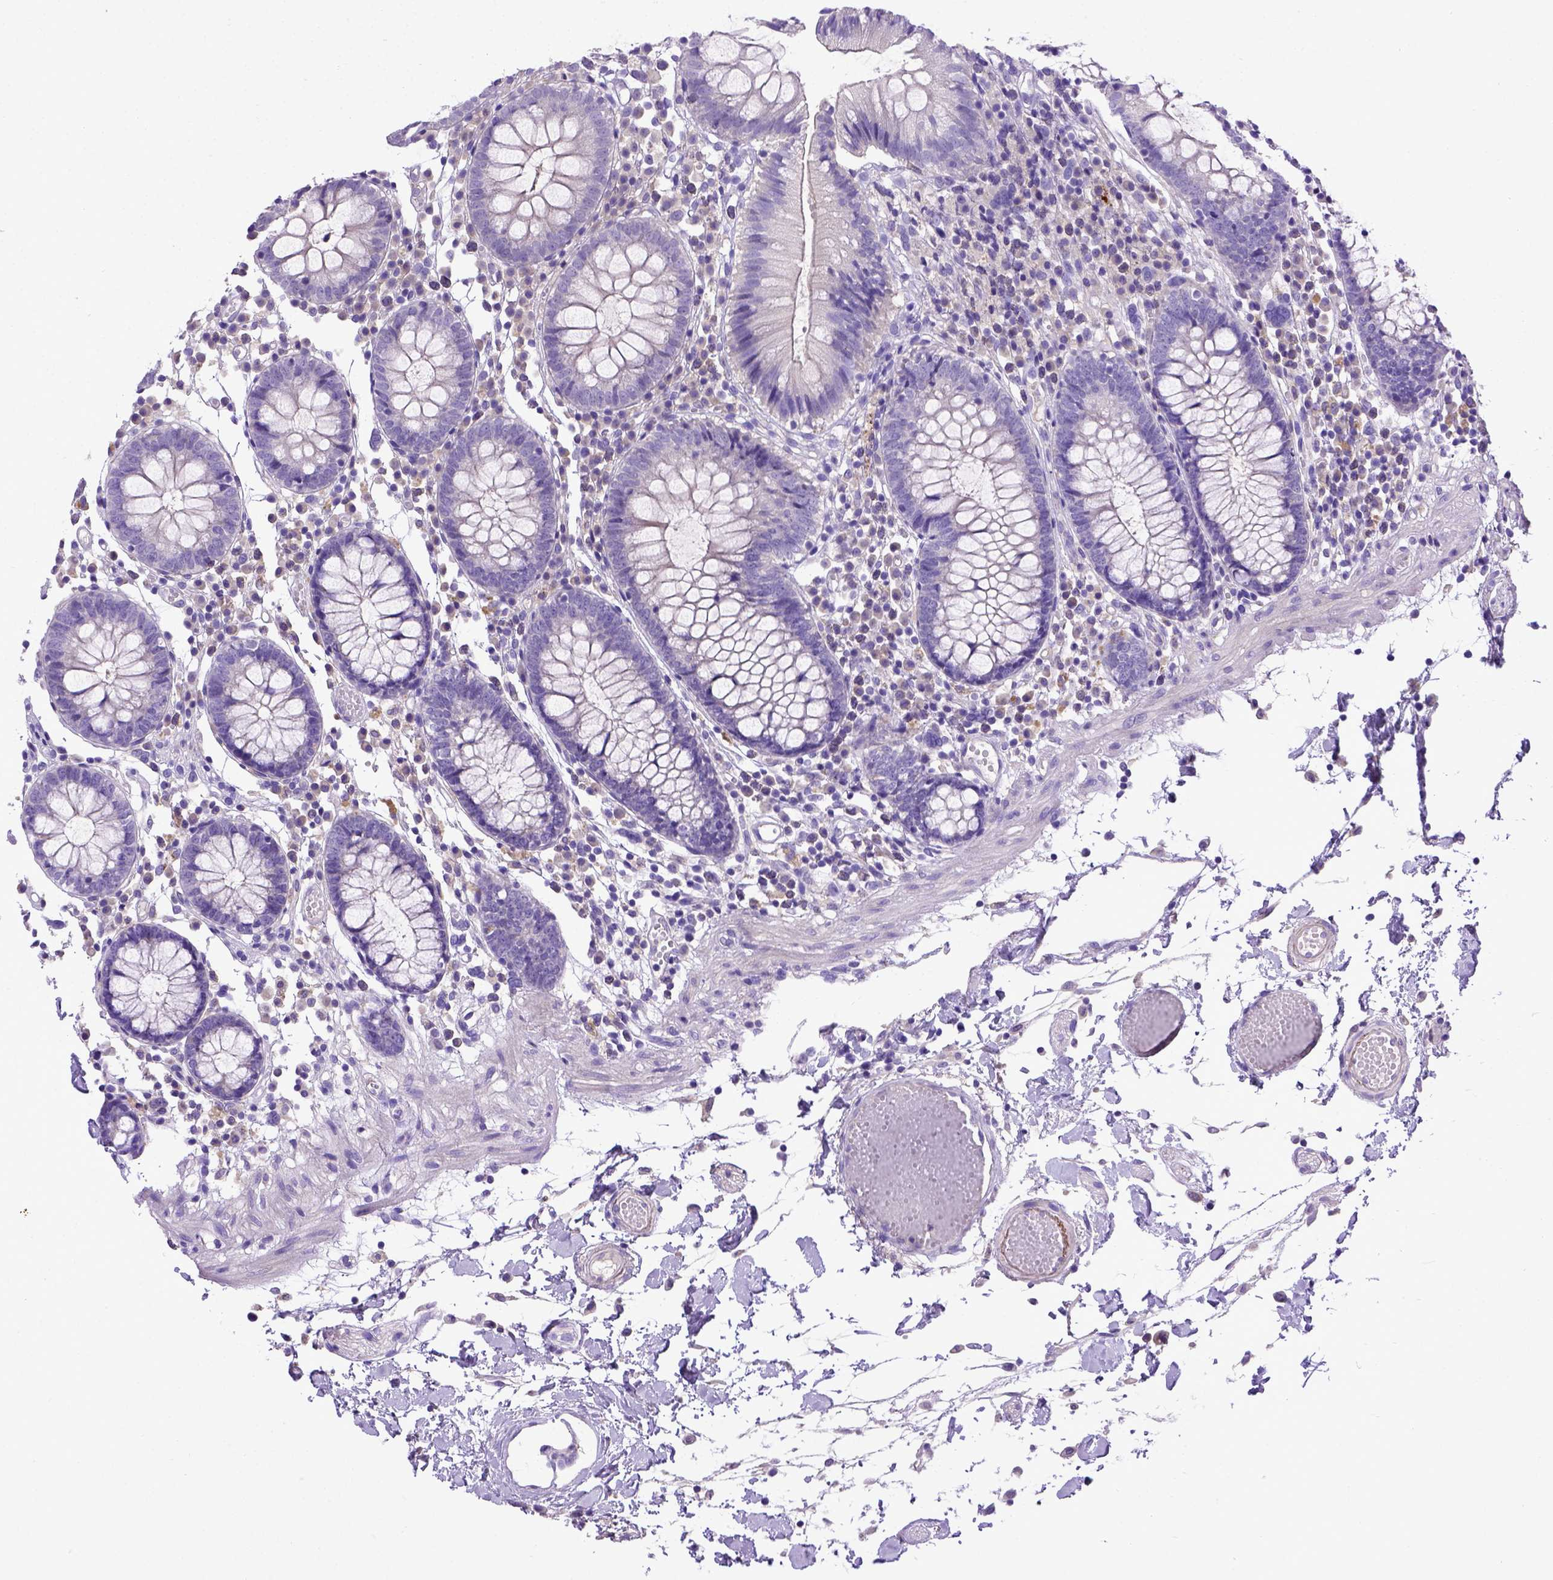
{"staining": {"intensity": "negative", "quantity": "none", "location": "none"}, "tissue": "colon", "cell_type": "Endothelial cells", "image_type": "normal", "snomed": [{"axis": "morphology", "description": "Normal tissue, NOS"}, {"axis": "morphology", "description": "Adenocarcinoma, NOS"}, {"axis": "topography", "description": "Colon"}], "caption": "DAB (3,3'-diaminobenzidine) immunohistochemical staining of unremarkable colon displays no significant positivity in endothelial cells.", "gene": "ADAM12", "patient": {"sex": "male", "age": 83}}